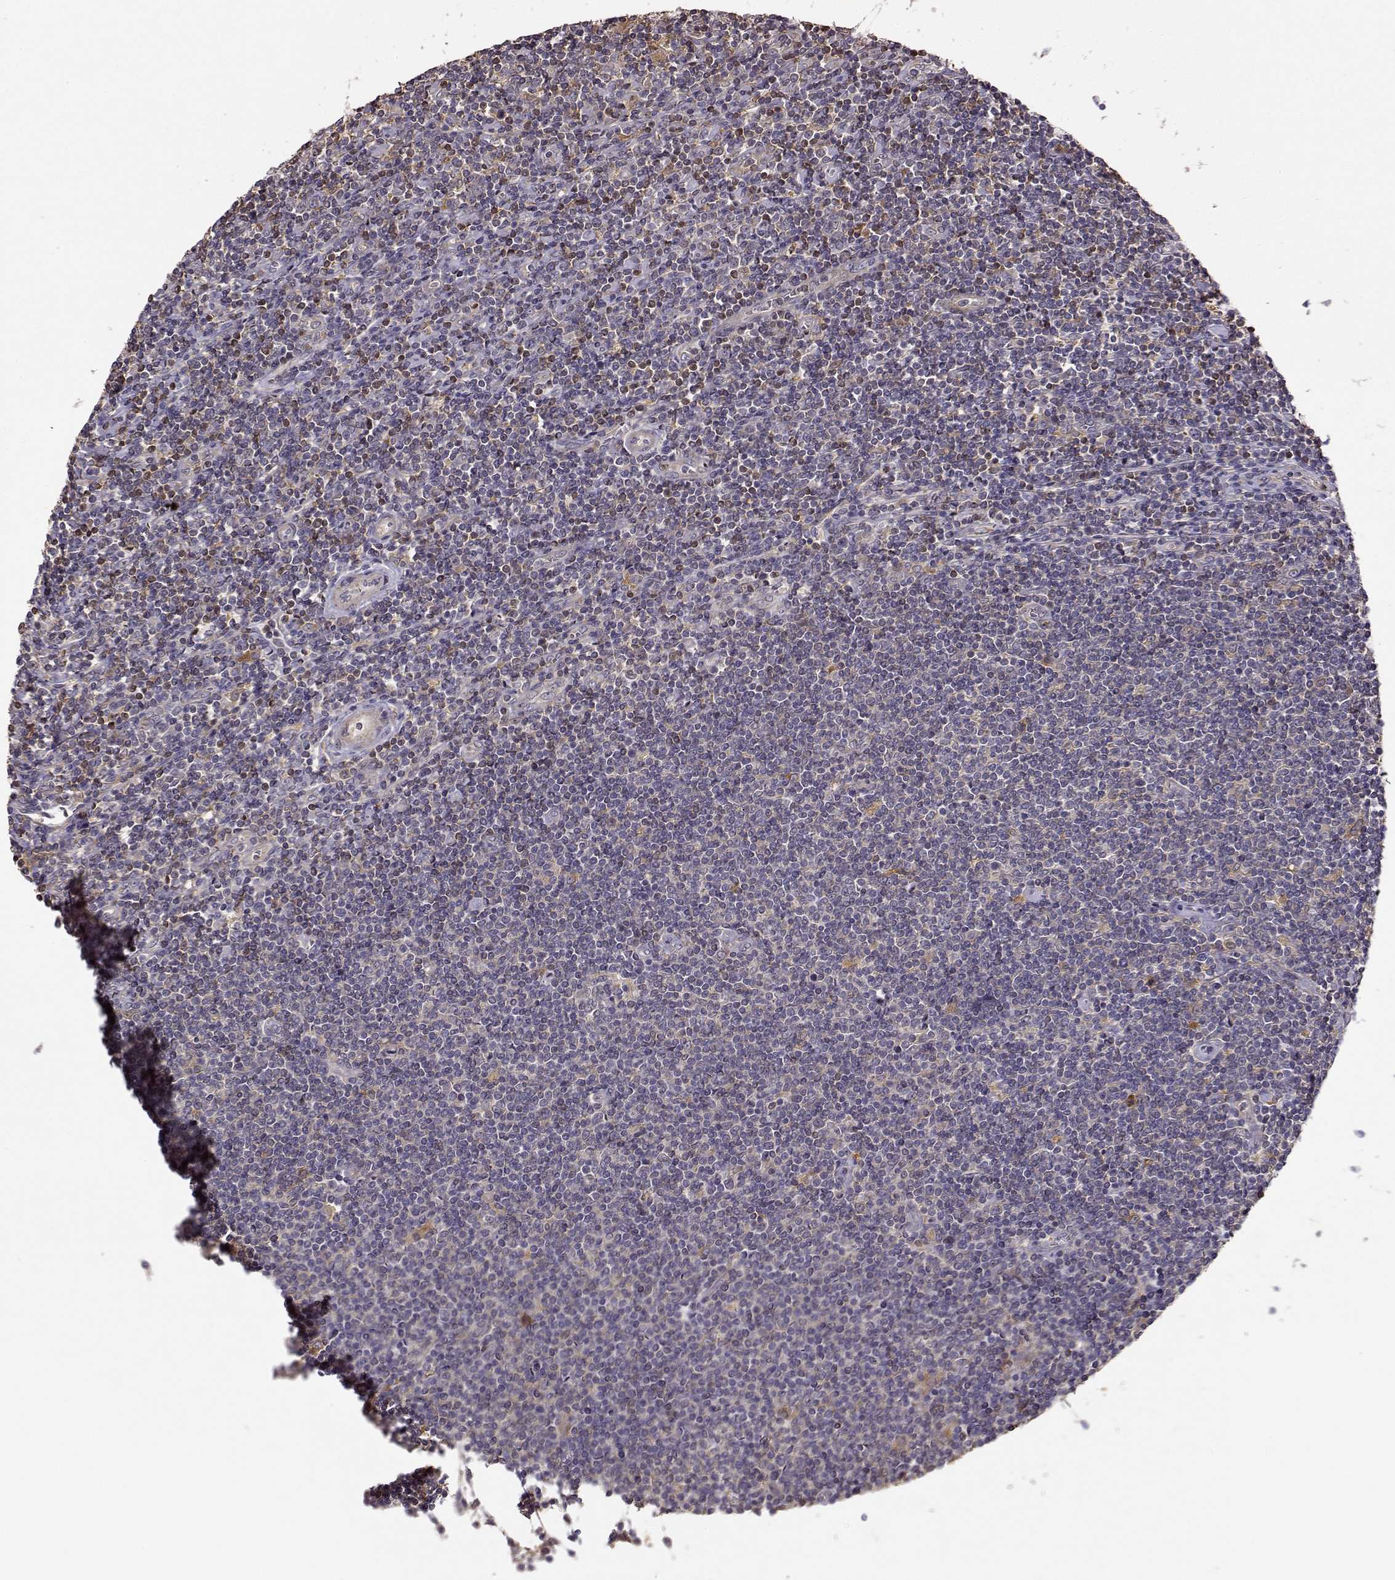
{"staining": {"intensity": "moderate", "quantity": ">75%", "location": "cytoplasmic/membranous"}, "tissue": "lymphoma", "cell_type": "Tumor cells", "image_type": "cancer", "snomed": [{"axis": "morphology", "description": "Hodgkin's disease, NOS"}, {"axis": "topography", "description": "Lymph node"}], "caption": "Hodgkin's disease was stained to show a protein in brown. There is medium levels of moderate cytoplasmic/membranous positivity in about >75% of tumor cells.", "gene": "CRIM1", "patient": {"sex": "male", "age": 40}}